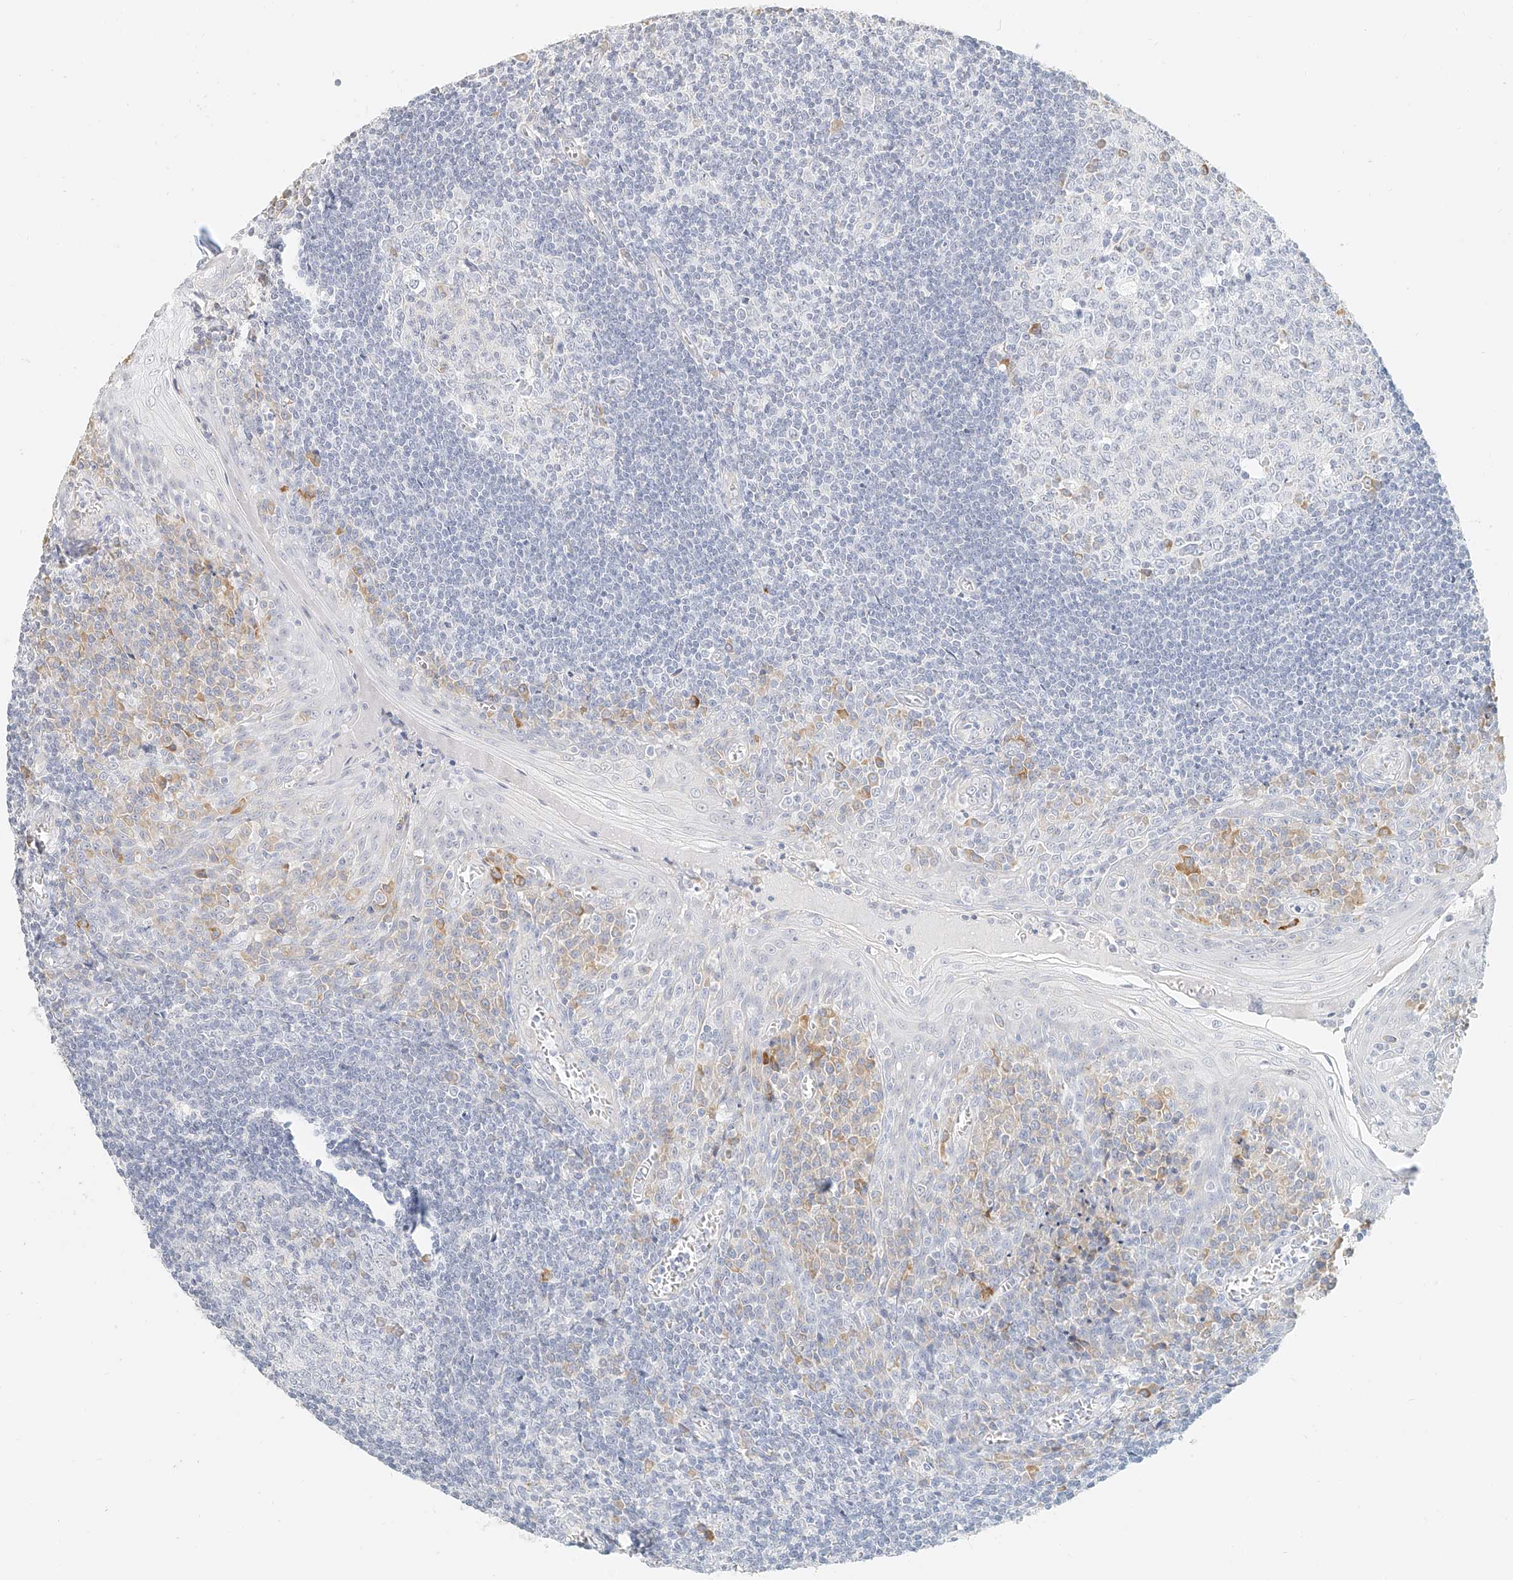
{"staining": {"intensity": "negative", "quantity": "none", "location": "none"}, "tissue": "tonsil", "cell_type": "Germinal center cells", "image_type": "normal", "snomed": [{"axis": "morphology", "description": "Normal tissue, NOS"}, {"axis": "topography", "description": "Tonsil"}], "caption": "The immunohistochemistry (IHC) photomicrograph has no significant staining in germinal center cells of tonsil. (Stains: DAB (3,3'-diaminobenzidine) IHC with hematoxylin counter stain, Microscopy: brightfield microscopy at high magnification).", "gene": "CXorf58", "patient": {"sex": "male", "age": 27}}